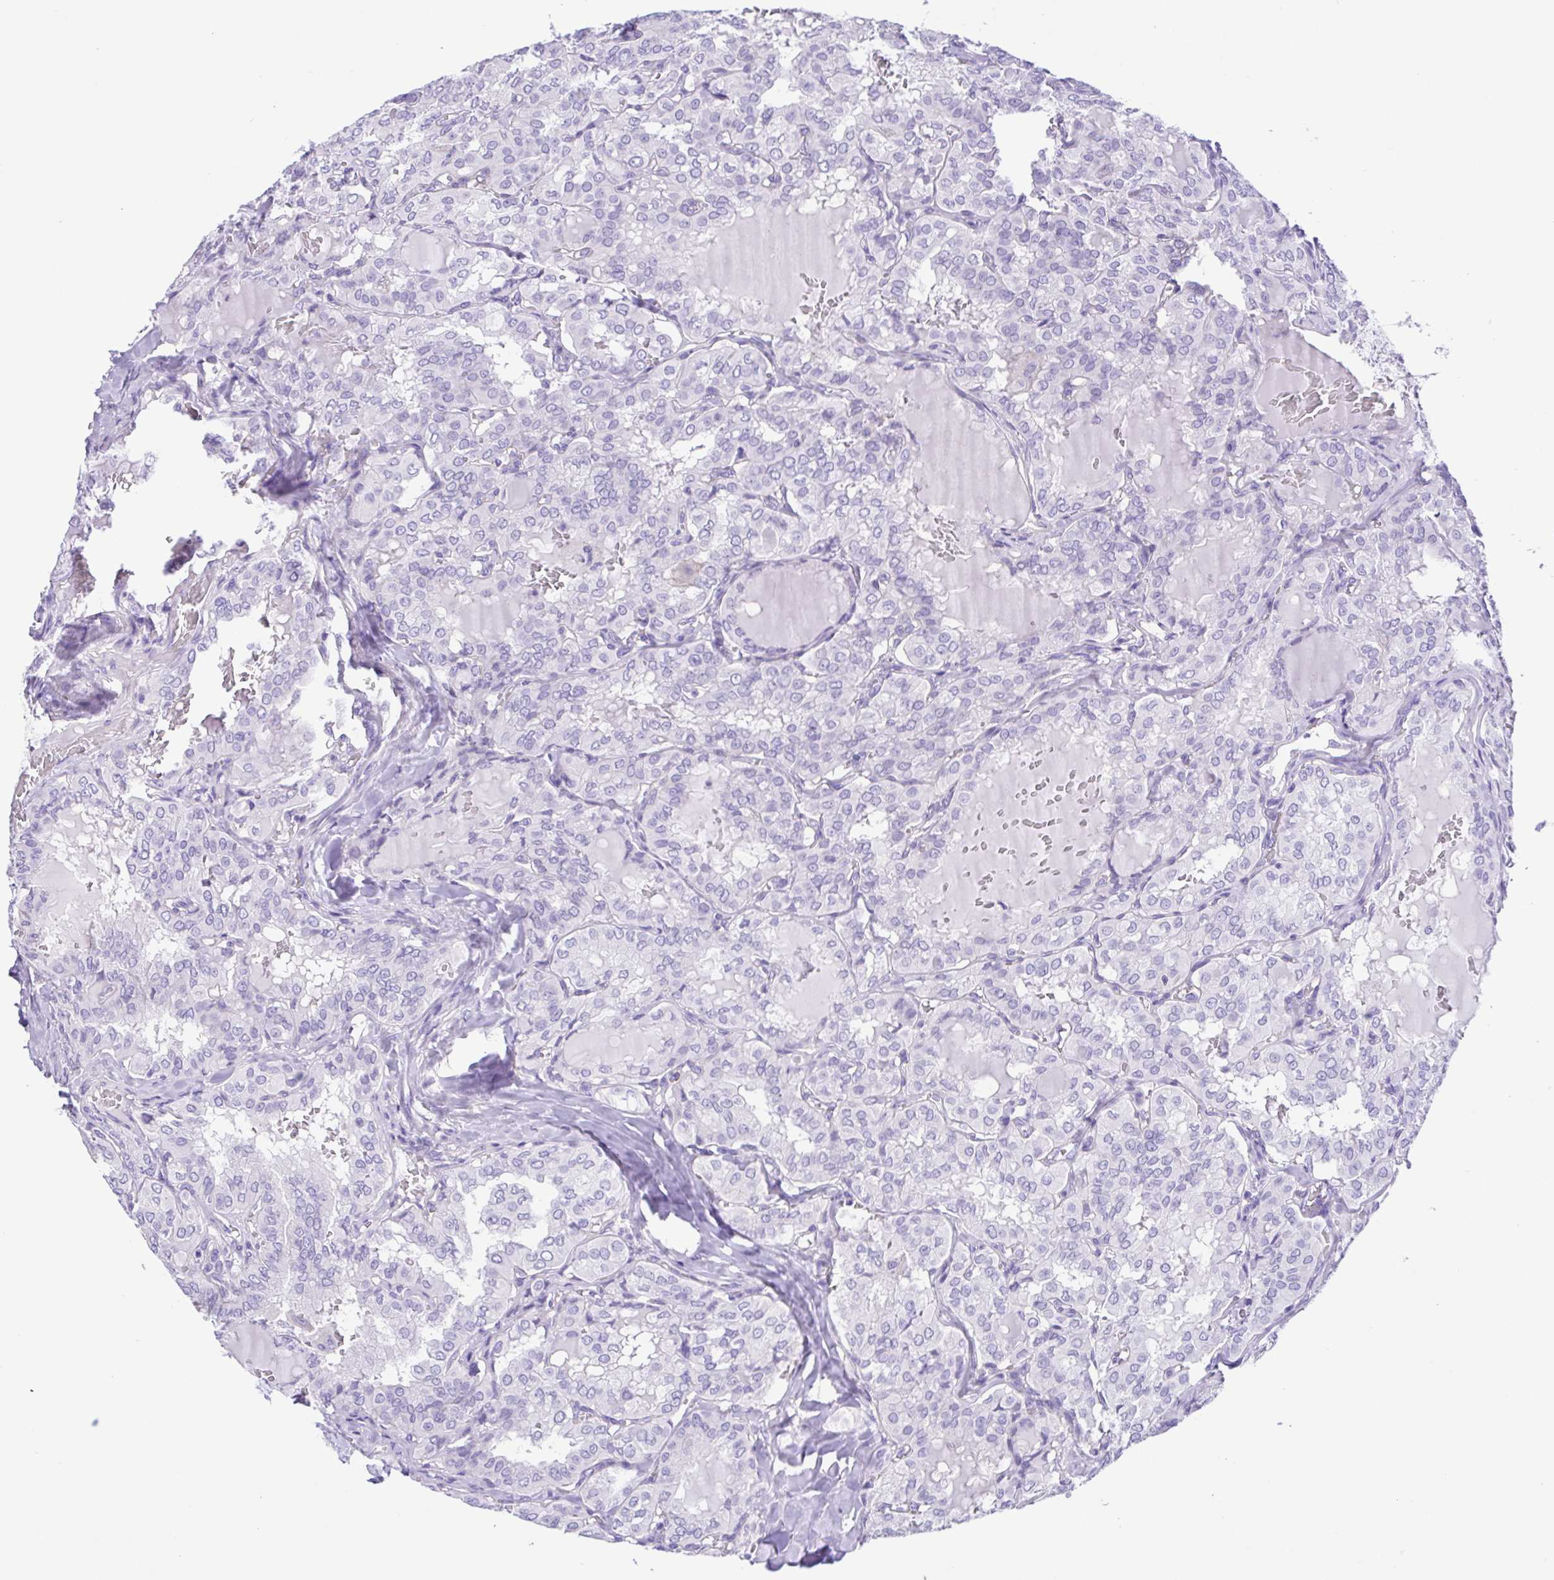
{"staining": {"intensity": "negative", "quantity": "none", "location": "none"}, "tissue": "thyroid cancer", "cell_type": "Tumor cells", "image_type": "cancer", "snomed": [{"axis": "morphology", "description": "Papillary adenocarcinoma, NOS"}, {"axis": "topography", "description": "Thyroid gland"}], "caption": "Tumor cells show no significant expression in thyroid cancer (papillary adenocarcinoma).", "gene": "ISM2", "patient": {"sex": "male", "age": 20}}